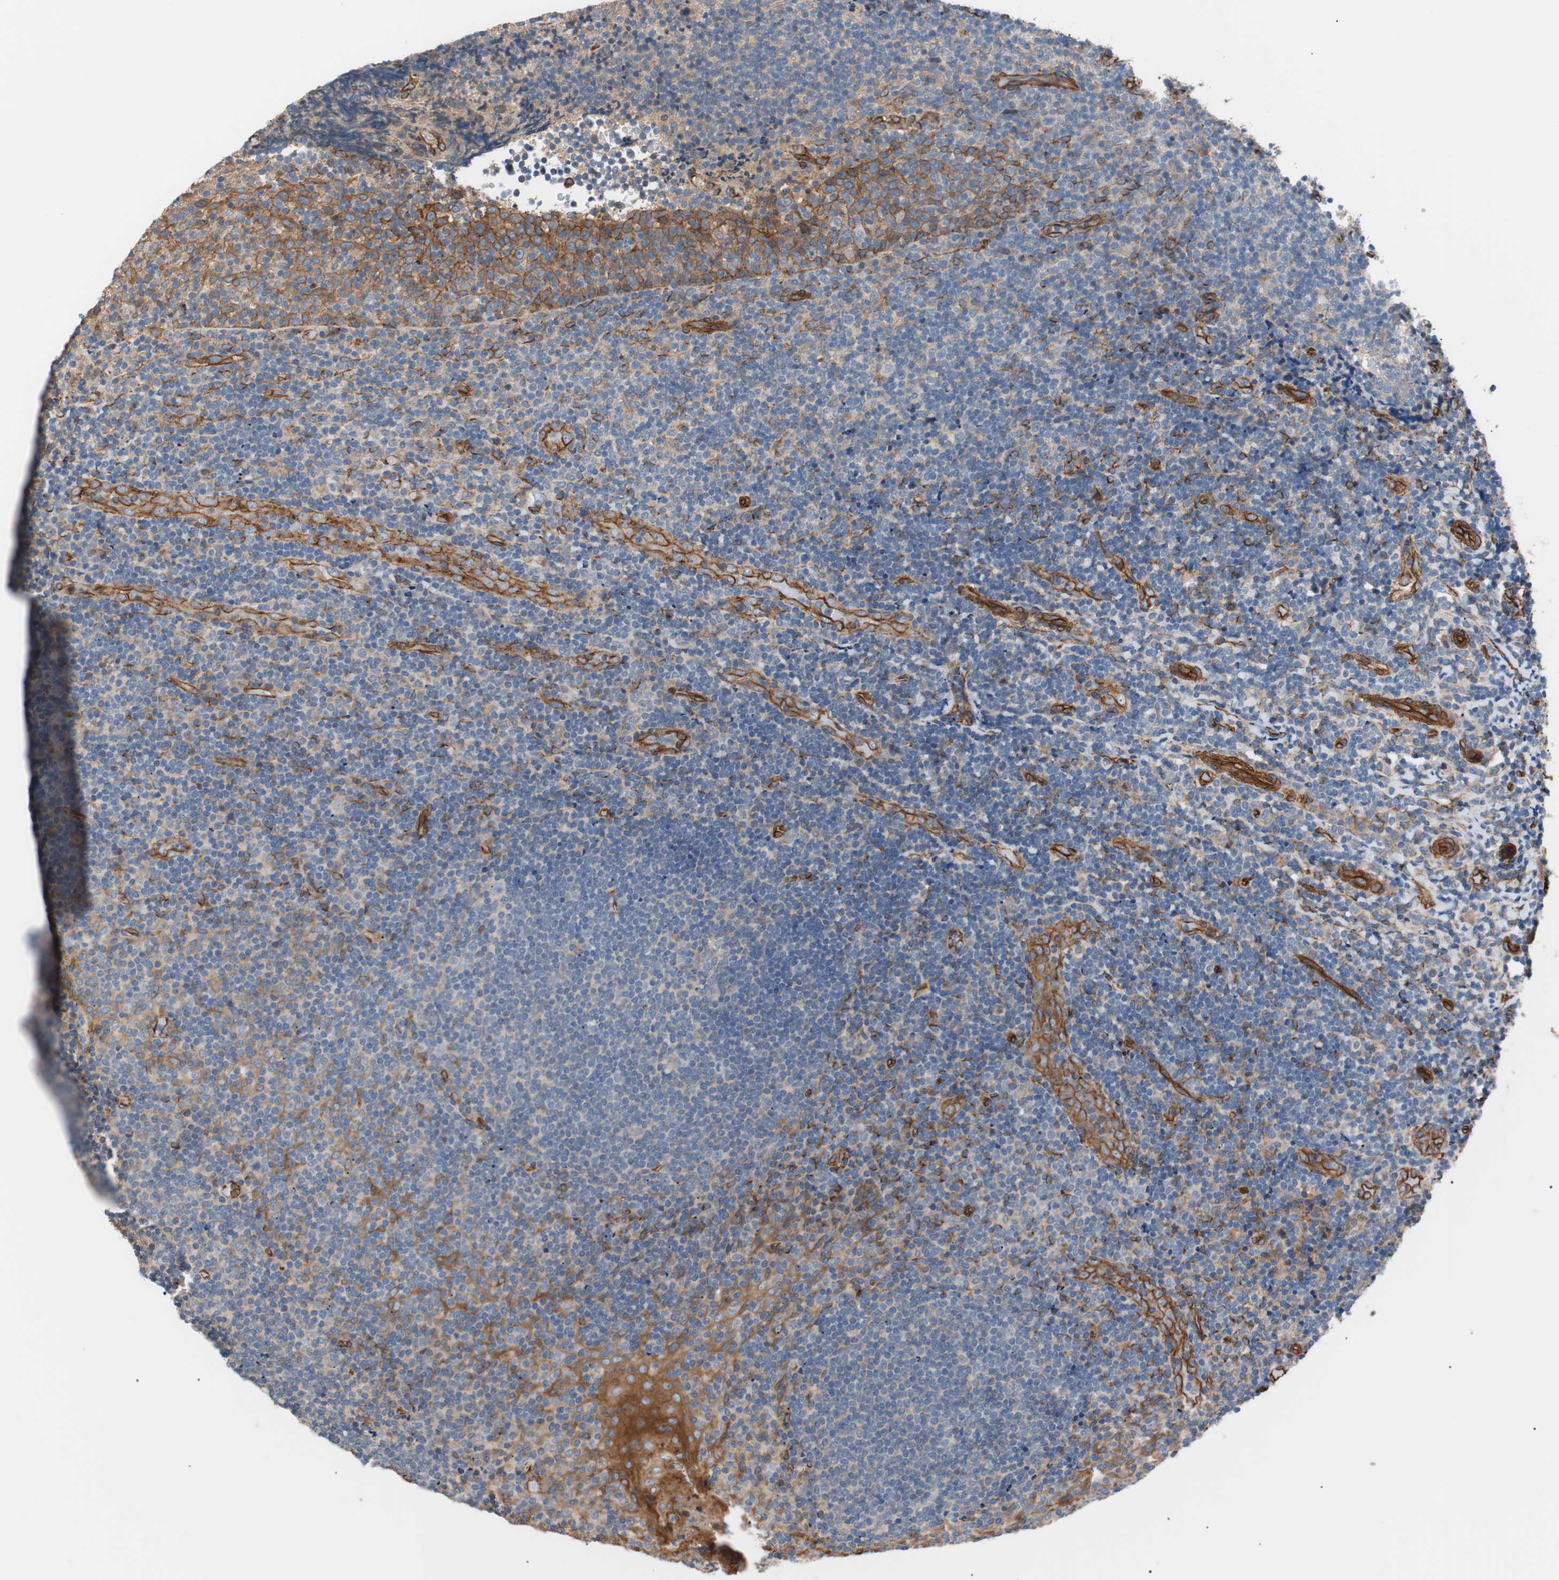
{"staining": {"intensity": "negative", "quantity": "none", "location": "none"}, "tissue": "lymphoma", "cell_type": "Tumor cells", "image_type": "cancer", "snomed": [{"axis": "morphology", "description": "Malignant lymphoma, non-Hodgkin's type, High grade"}, {"axis": "topography", "description": "Tonsil"}], "caption": "There is no significant positivity in tumor cells of lymphoma.", "gene": "SPINT1", "patient": {"sex": "female", "age": 36}}